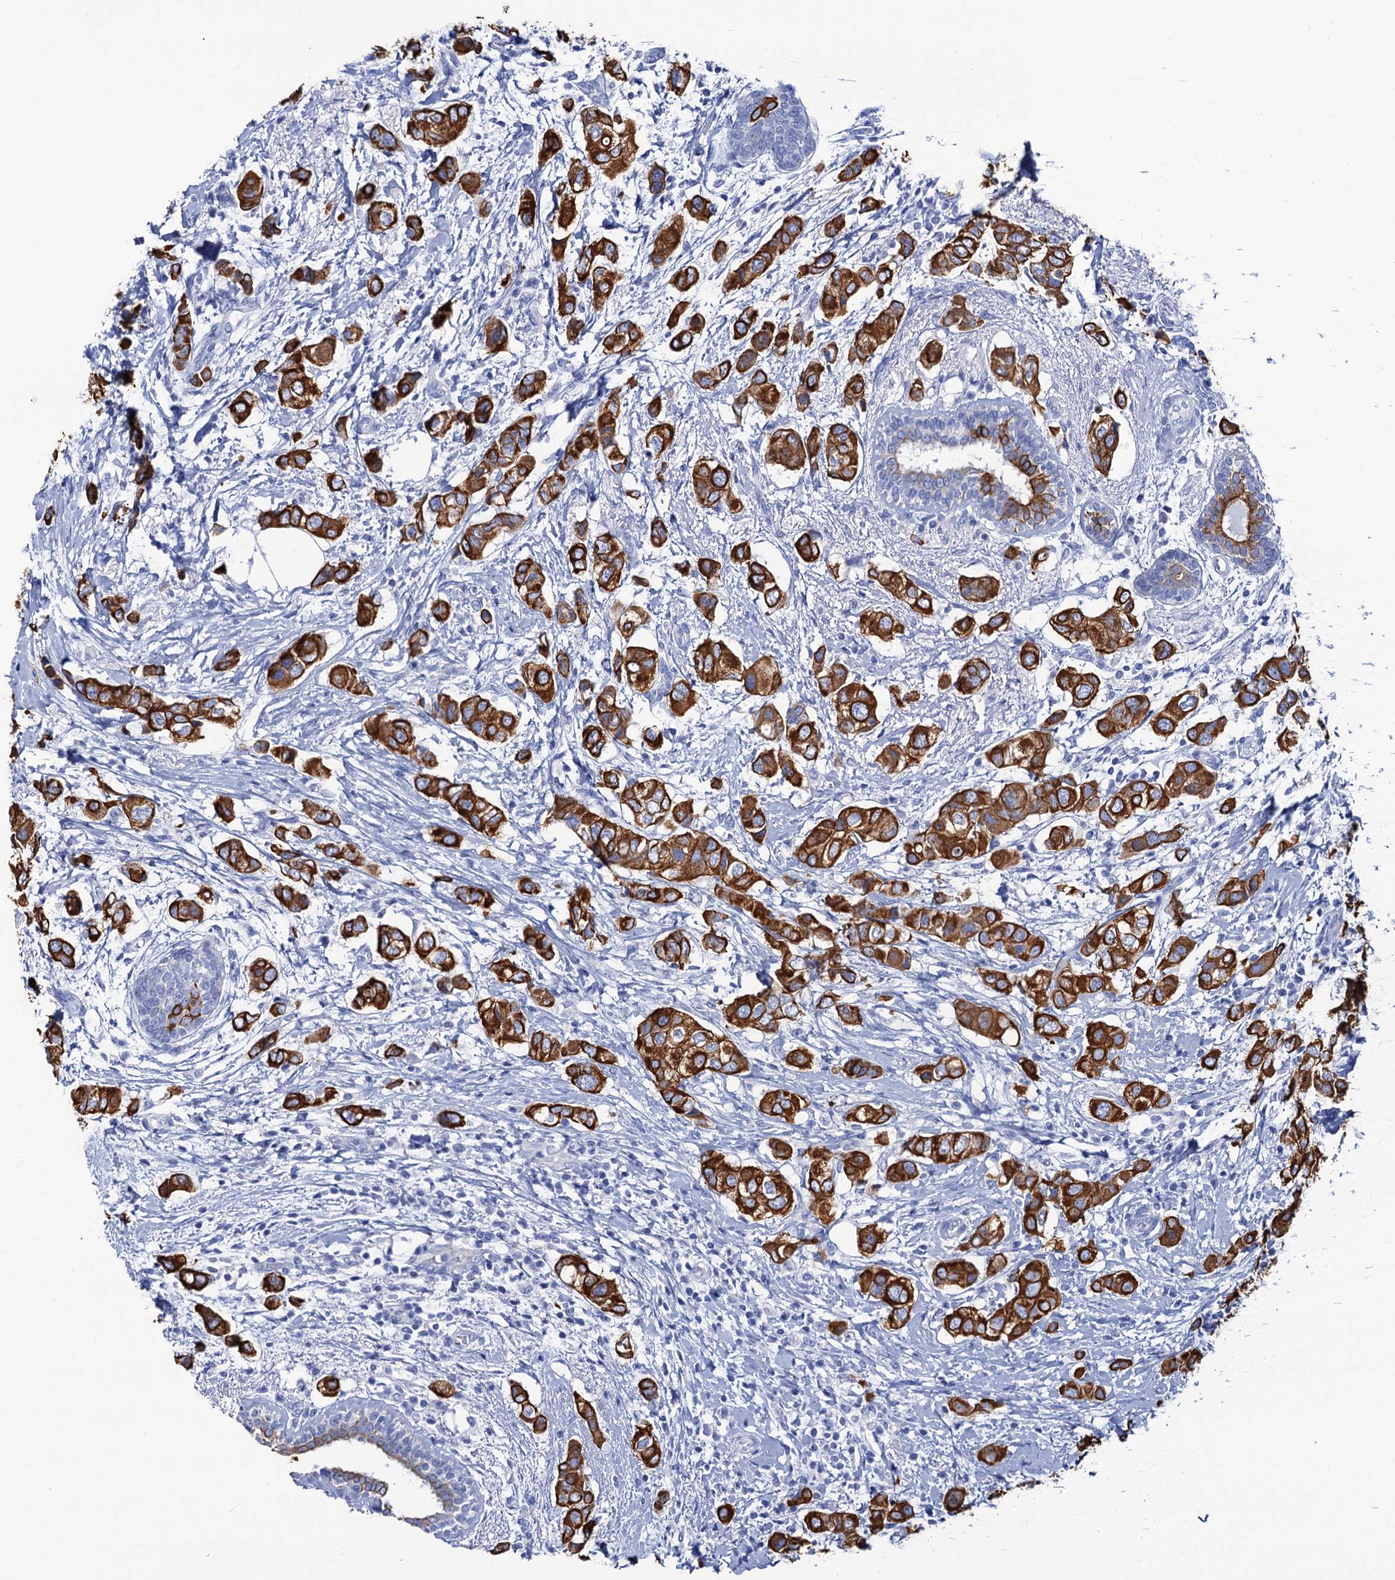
{"staining": {"intensity": "strong", "quantity": ">75%", "location": "cytoplasmic/membranous"}, "tissue": "breast cancer", "cell_type": "Tumor cells", "image_type": "cancer", "snomed": [{"axis": "morphology", "description": "Lobular carcinoma"}, {"axis": "topography", "description": "Breast"}], "caption": "Immunohistochemical staining of human breast lobular carcinoma exhibits strong cytoplasmic/membranous protein positivity in about >75% of tumor cells.", "gene": "RAB3IP", "patient": {"sex": "female", "age": 51}}